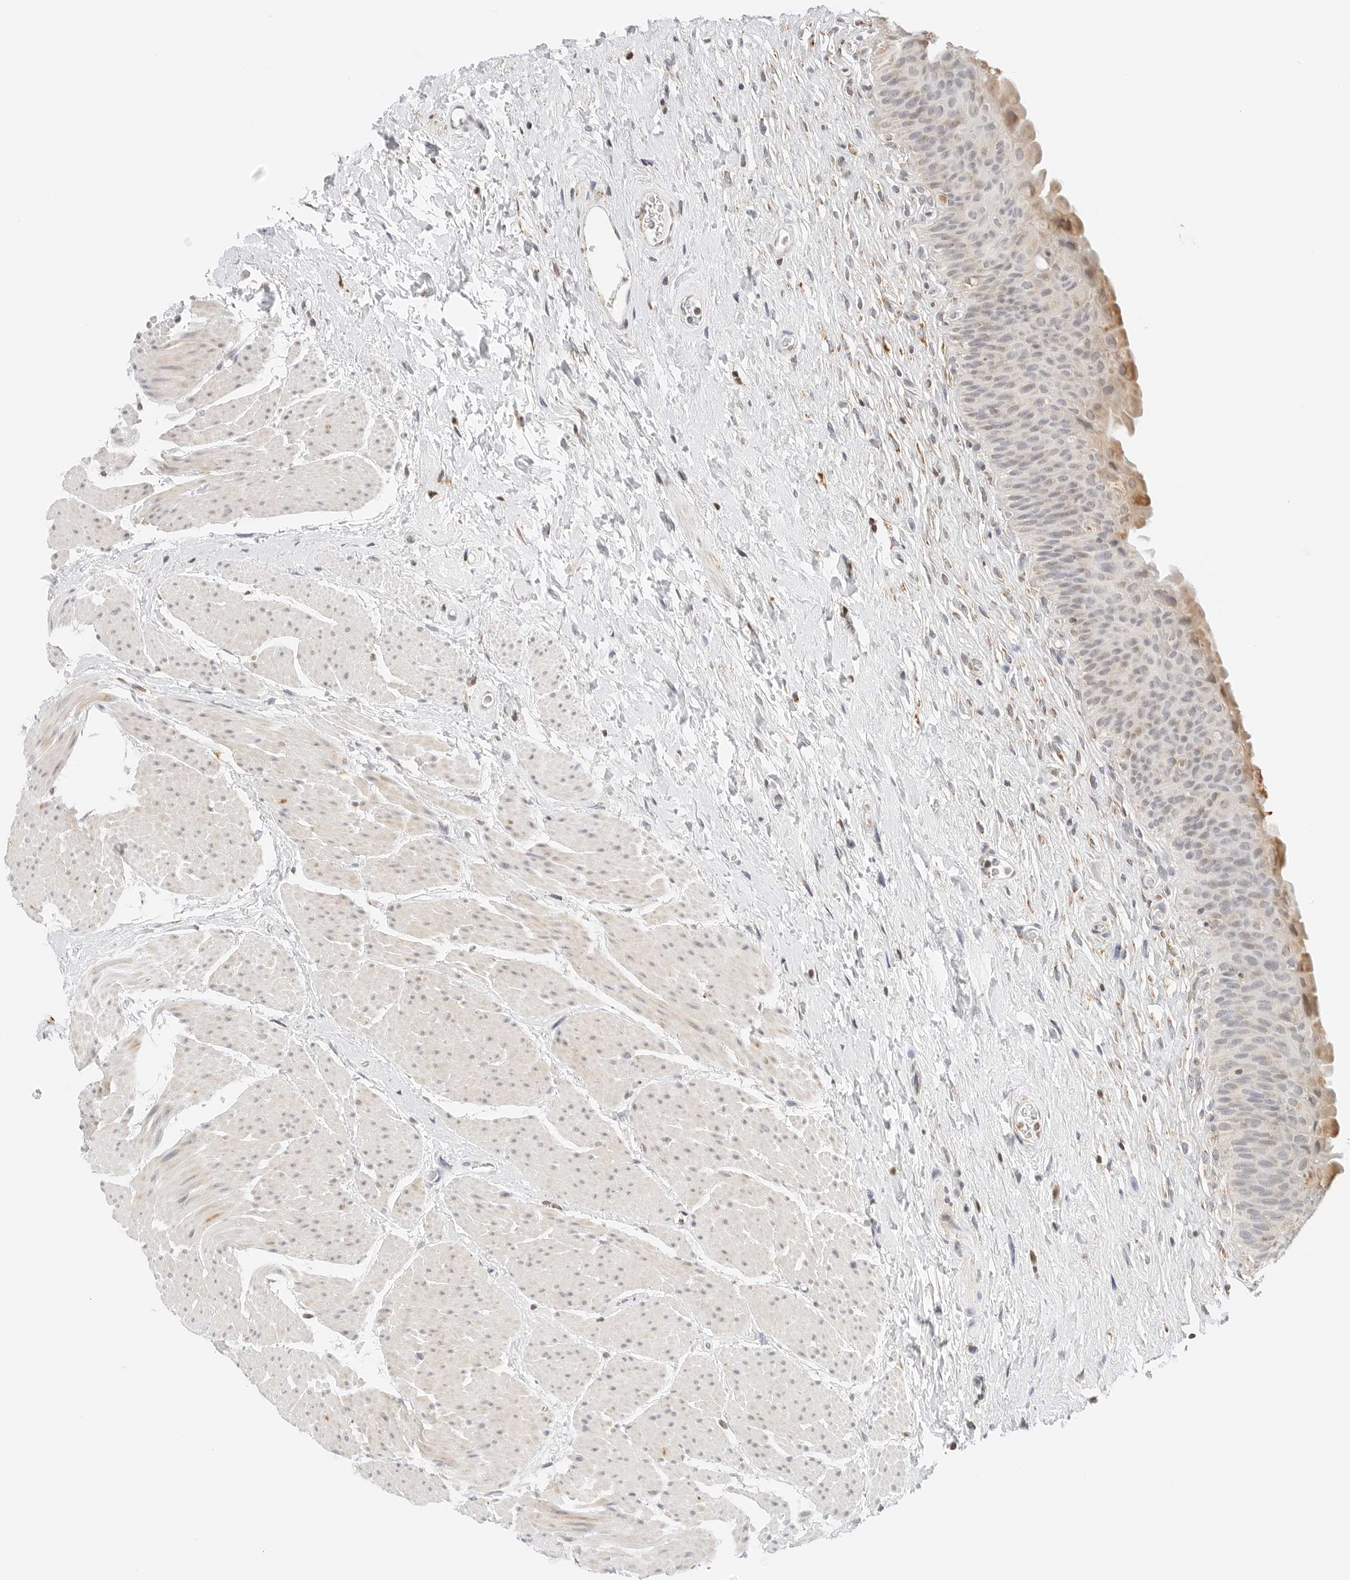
{"staining": {"intensity": "moderate", "quantity": "<25%", "location": "cytoplasmic/membranous"}, "tissue": "urinary bladder", "cell_type": "Urothelial cells", "image_type": "normal", "snomed": [{"axis": "morphology", "description": "Normal tissue, NOS"}, {"axis": "topography", "description": "Urinary bladder"}], "caption": "Immunohistochemistry (DAB) staining of benign human urinary bladder demonstrates moderate cytoplasmic/membranous protein staining in approximately <25% of urothelial cells.", "gene": "ATL1", "patient": {"sex": "male", "age": 74}}